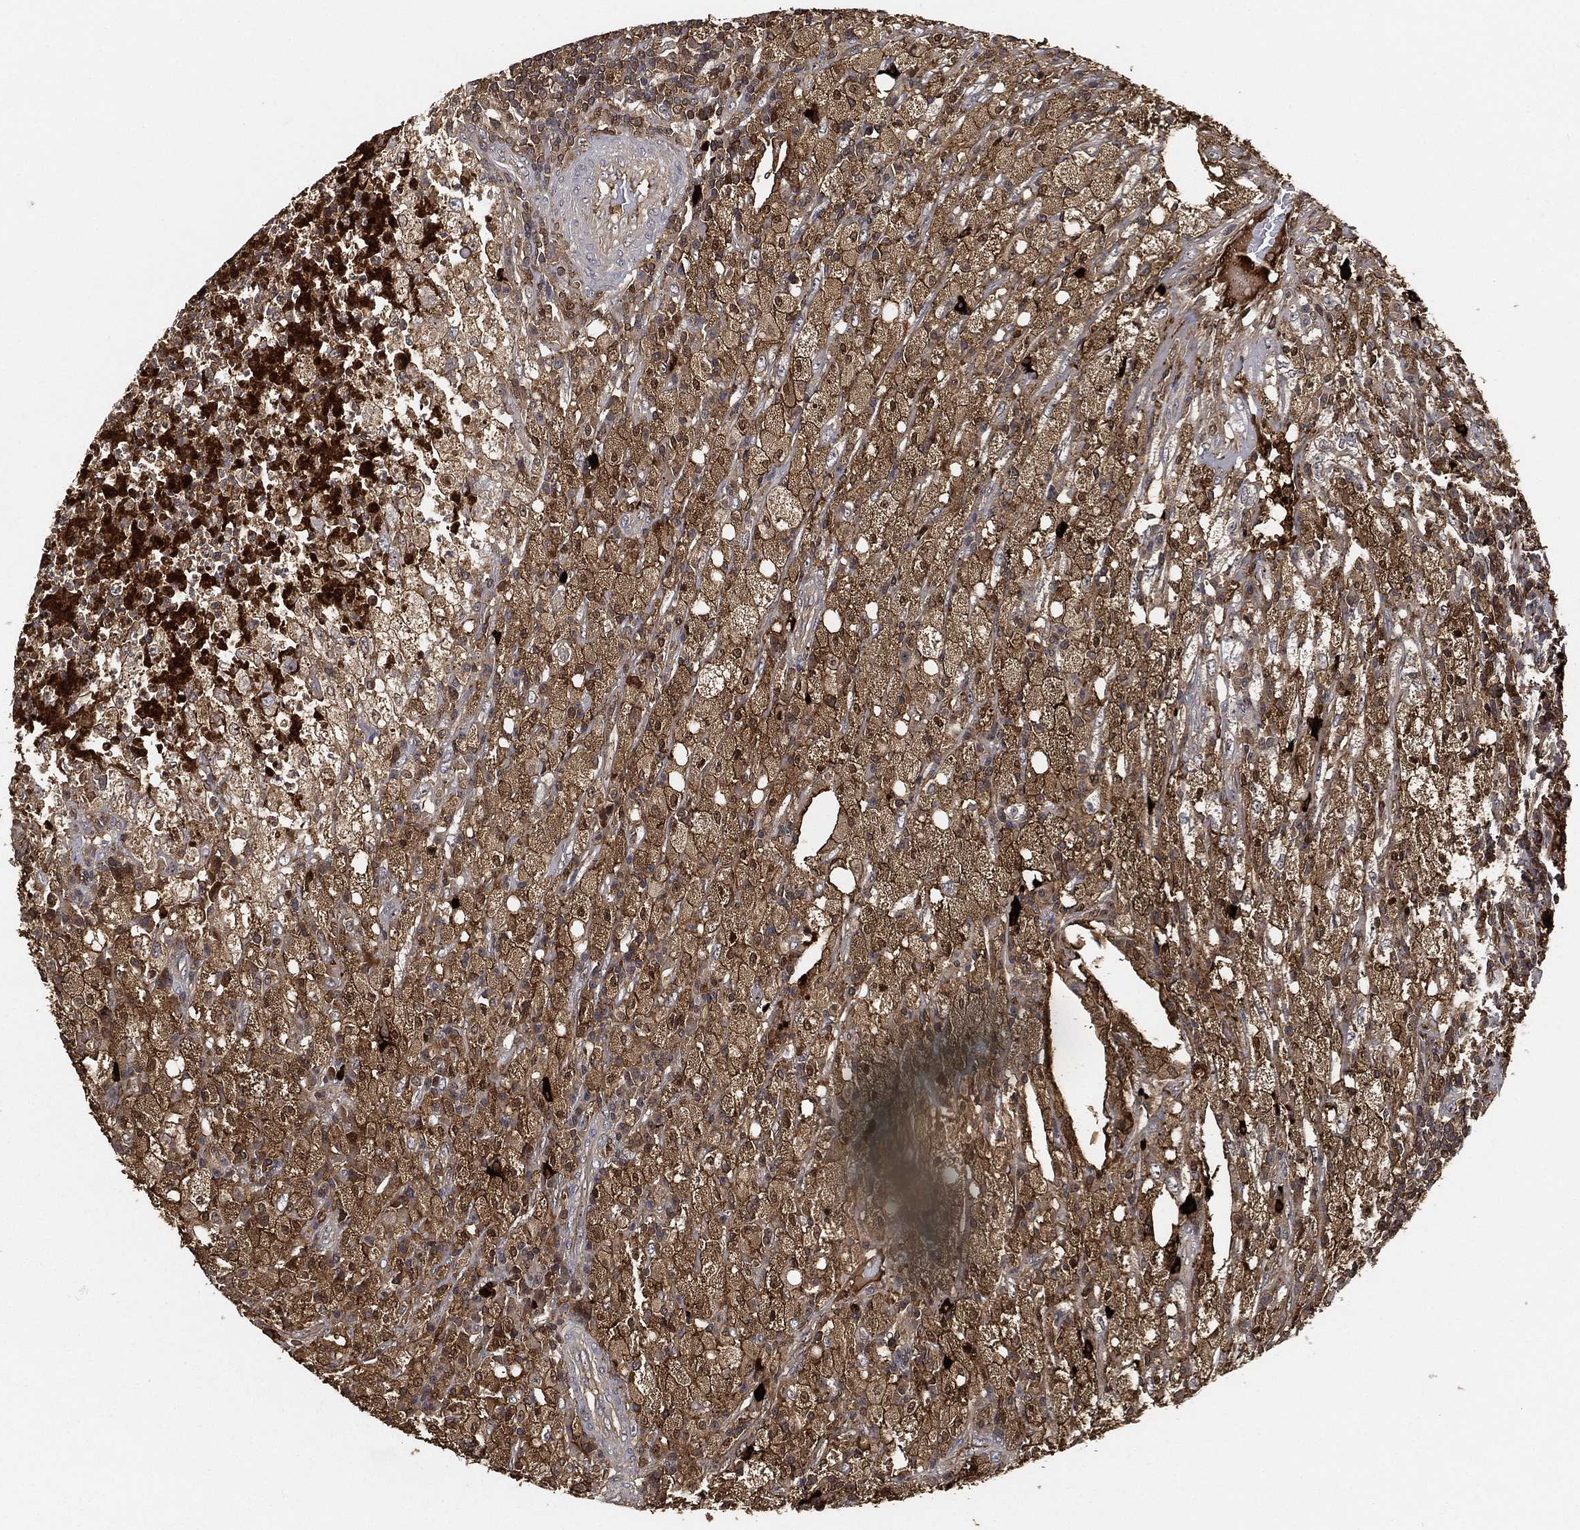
{"staining": {"intensity": "moderate", "quantity": "25%-75%", "location": "cytoplasmic/membranous"}, "tissue": "testis cancer", "cell_type": "Tumor cells", "image_type": "cancer", "snomed": [{"axis": "morphology", "description": "Necrosis, NOS"}, {"axis": "morphology", "description": "Carcinoma, Embryonal, NOS"}, {"axis": "topography", "description": "Testis"}], "caption": "Approximately 25%-75% of tumor cells in human embryonal carcinoma (testis) display moderate cytoplasmic/membranous protein expression as visualized by brown immunohistochemical staining.", "gene": "CRYL1", "patient": {"sex": "male", "age": 19}}